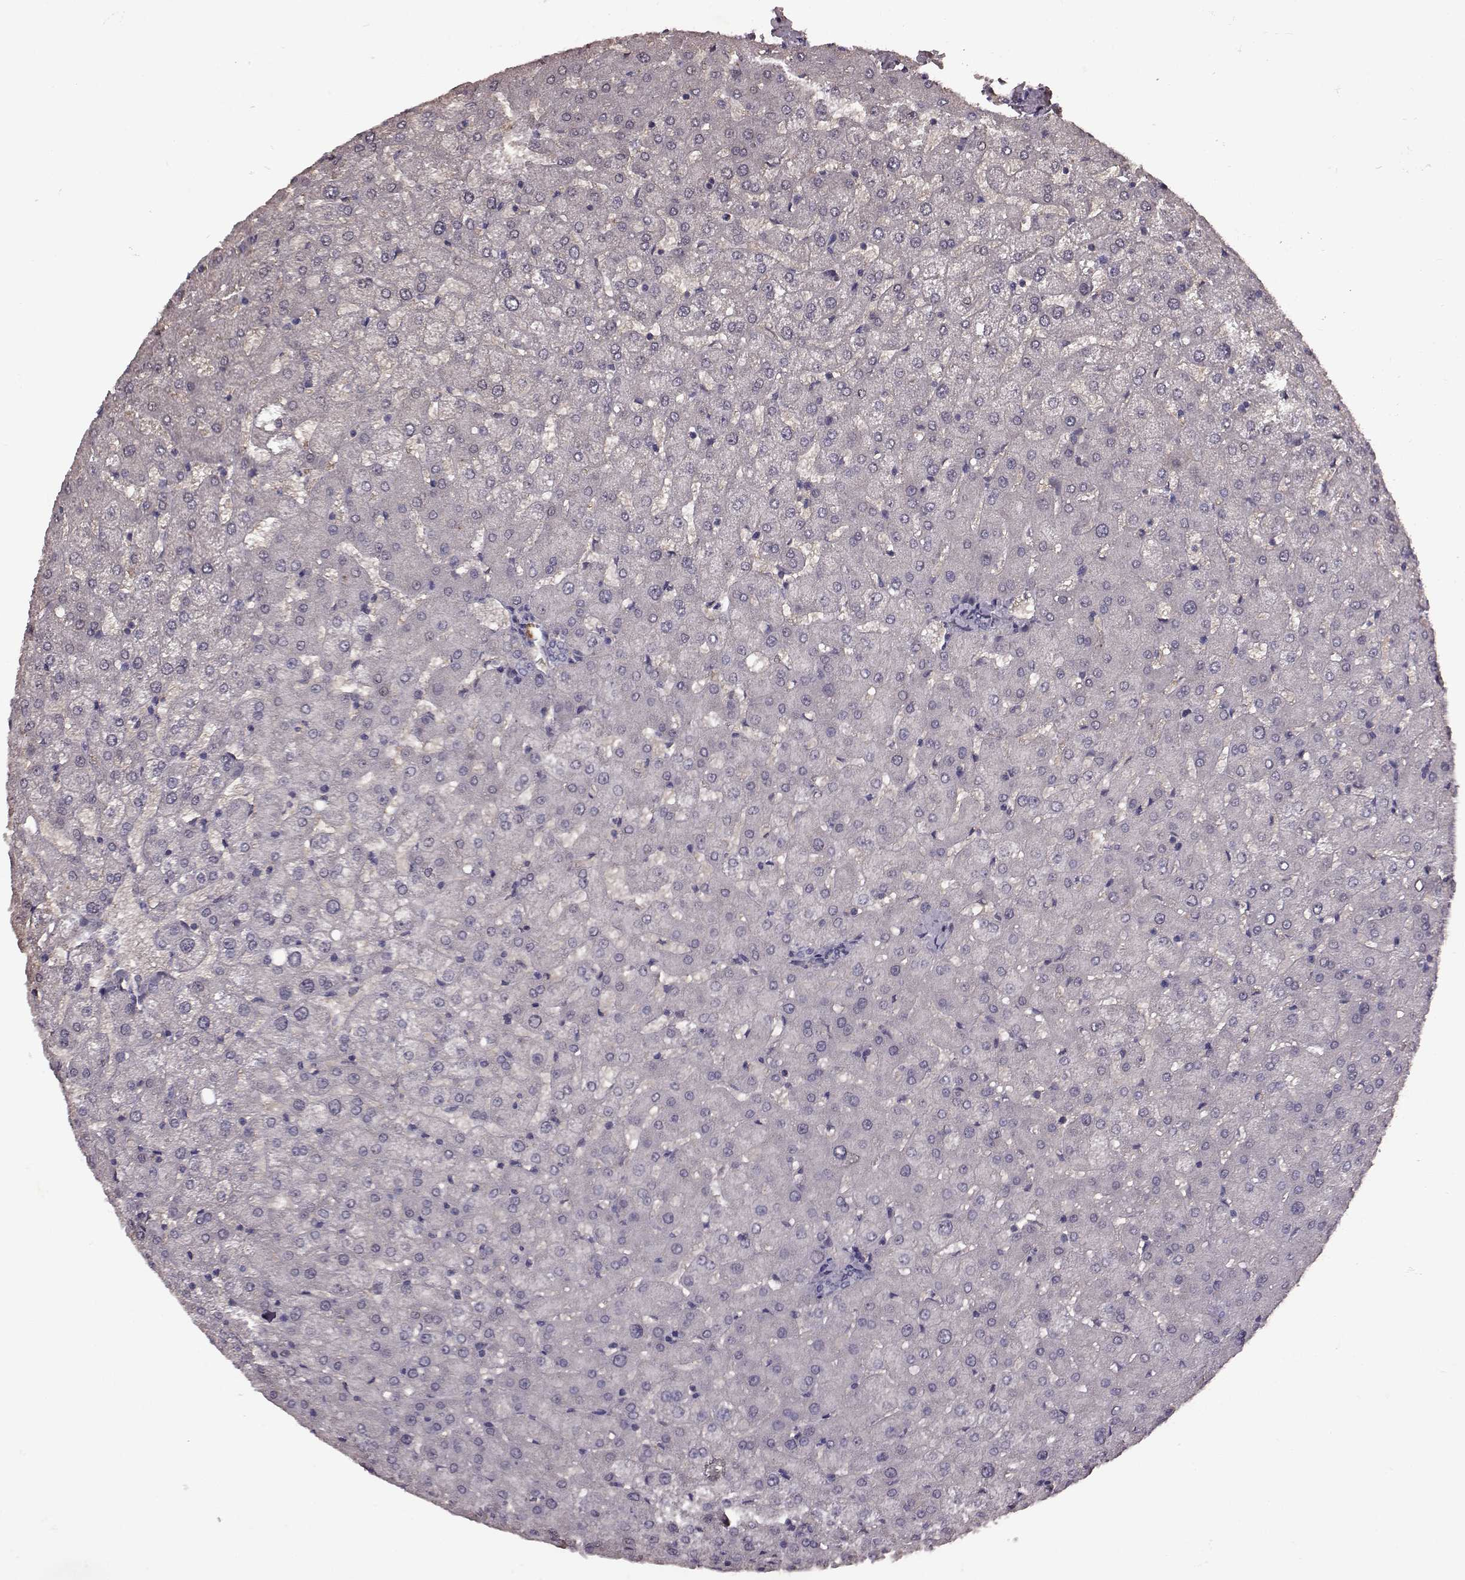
{"staining": {"intensity": "negative", "quantity": "none", "location": "none"}, "tissue": "liver", "cell_type": "Cholangiocytes", "image_type": "normal", "snomed": [{"axis": "morphology", "description": "Normal tissue, NOS"}, {"axis": "topography", "description": "Liver"}], "caption": "Immunohistochemical staining of normal human liver shows no significant positivity in cholangiocytes. The staining was performed using DAB to visualize the protein expression in brown, while the nuclei were stained in blue with hematoxylin (Magnification: 20x).", "gene": "FRRS1L", "patient": {"sex": "female", "age": 50}}